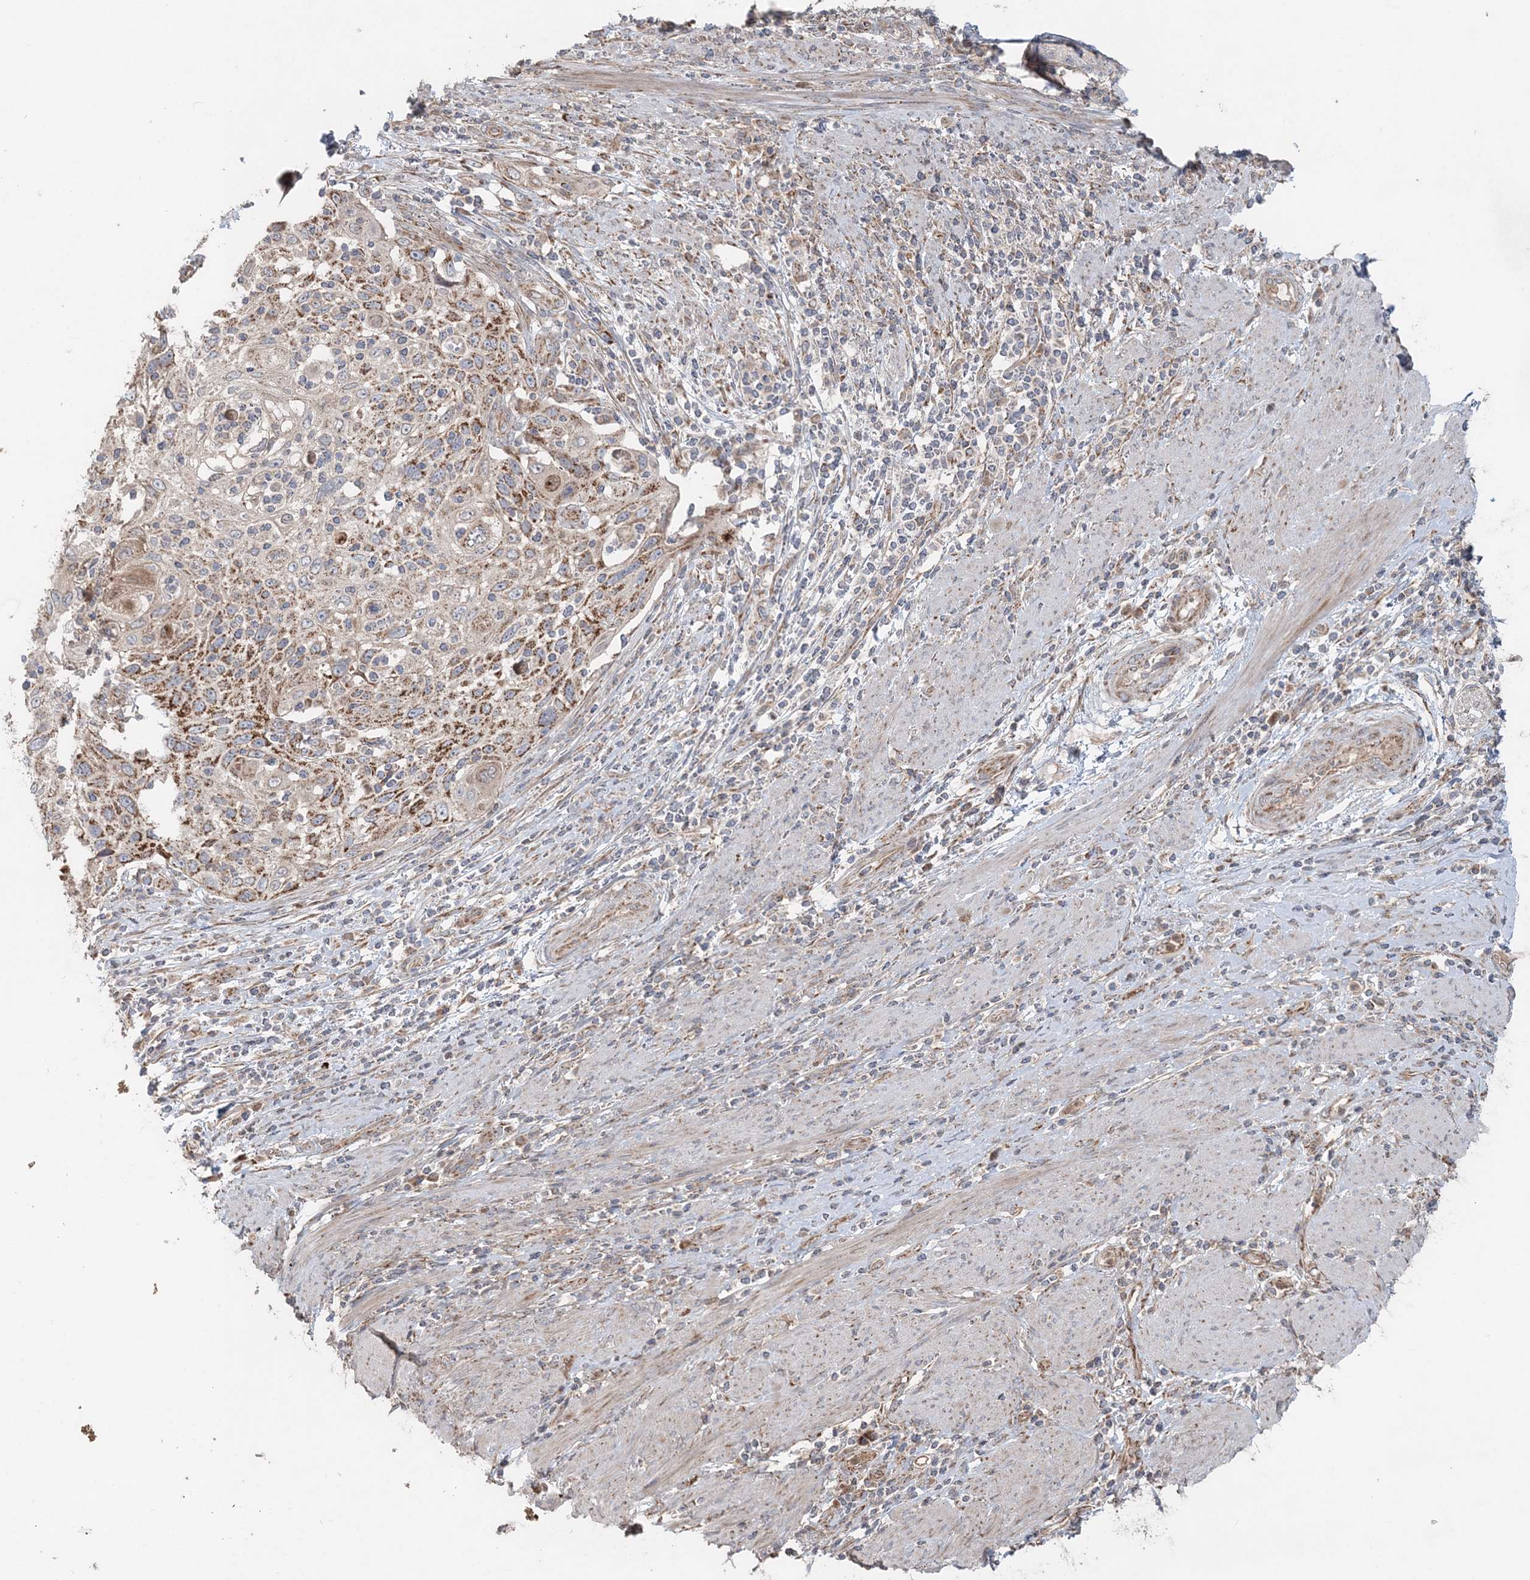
{"staining": {"intensity": "moderate", "quantity": ">75%", "location": "cytoplasmic/membranous"}, "tissue": "cervical cancer", "cell_type": "Tumor cells", "image_type": "cancer", "snomed": [{"axis": "morphology", "description": "Squamous cell carcinoma, NOS"}, {"axis": "topography", "description": "Cervix"}], "caption": "Protein expression analysis of squamous cell carcinoma (cervical) demonstrates moderate cytoplasmic/membranous staining in approximately >75% of tumor cells.", "gene": "LRPPRC", "patient": {"sex": "female", "age": 70}}